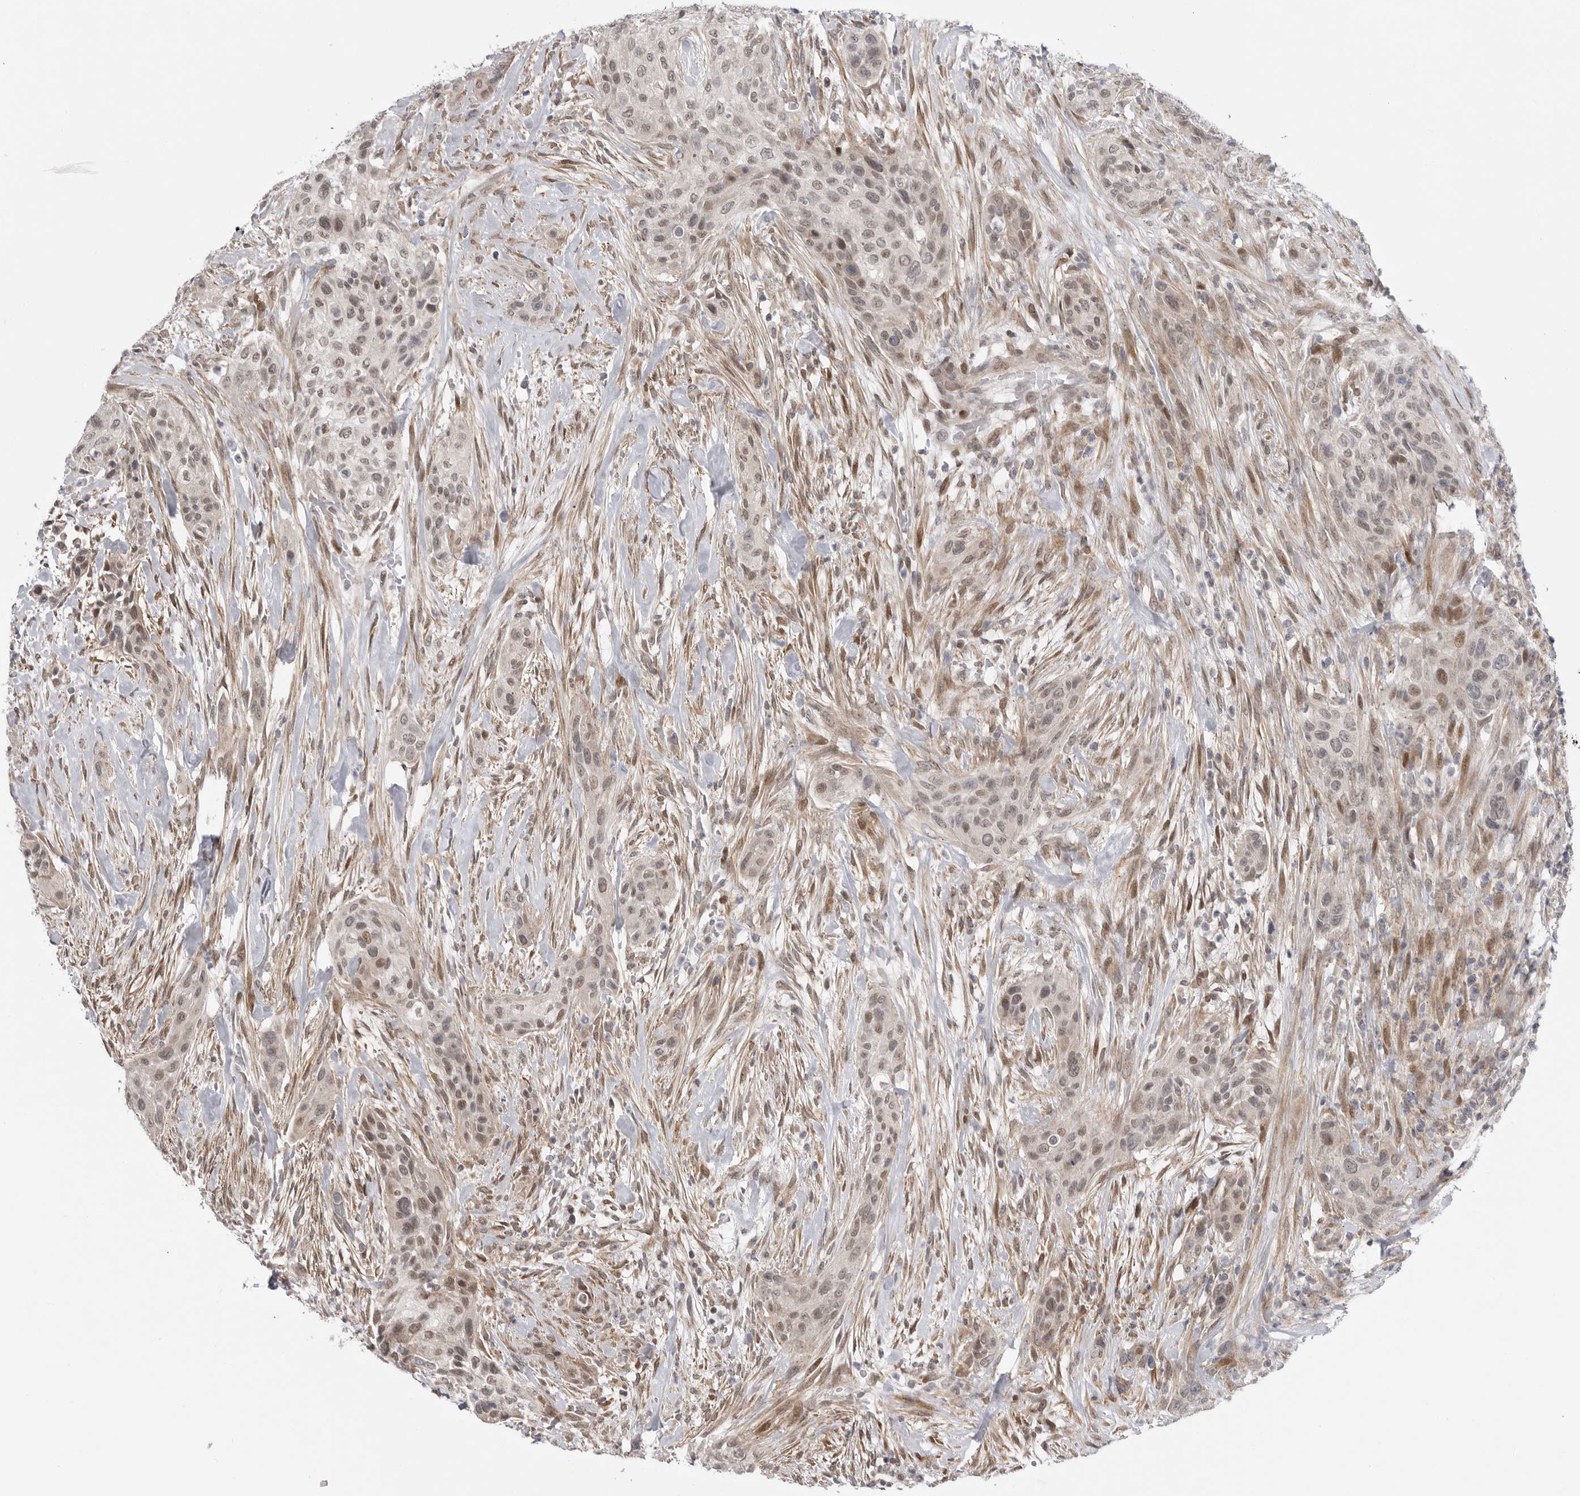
{"staining": {"intensity": "moderate", "quantity": ">75%", "location": "nuclear"}, "tissue": "urothelial cancer", "cell_type": "Tumor cells", "image_type": "cancer", "snomed": [{"axis": "morphology", "description": "Urothelial carcinoma, High grade"}, {"axis": "topography", "description": "Urinary bladder"}], "caption": "A medium amount of moderate nuclear staining is seen in approximately >75% of tumor cells in urothelial cancer tissue.", "gene": "GGT6", "patient": {"sex": "male", "age": 35}}